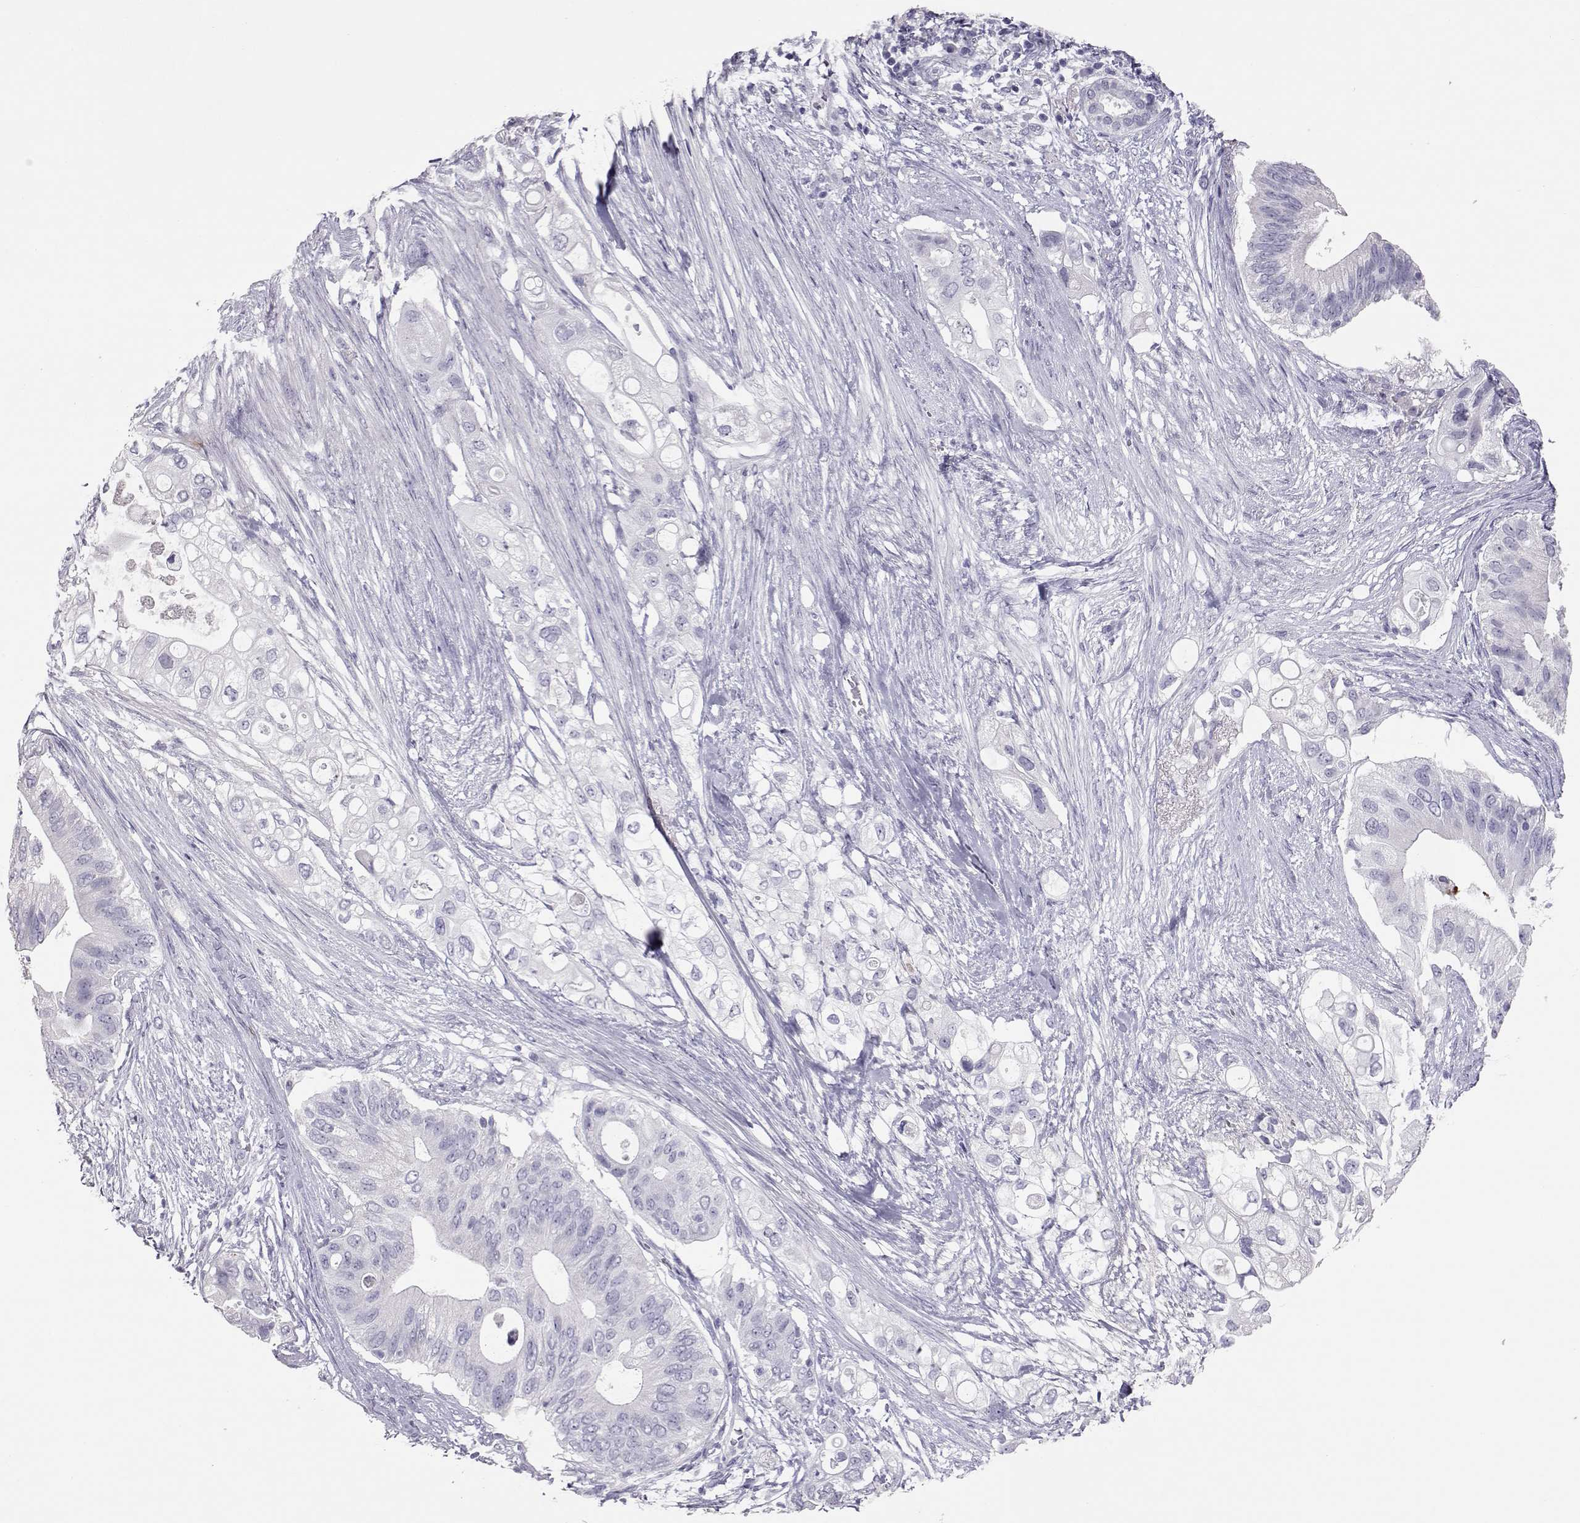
{"staining": {"intensity": "negative", "quantity": "none", "location": "none"}, "tissue": "pancreatic cancer", "cell_type": "Tumor cells", "image_type": "cancer", "snomed": [{"axis": "morphology", "description": "Adenocarcinoma, NOS"}, {"axis": "topography", "description": "Pancreas"}], "caption": "An IHC micrograph of pancreatic cancer is shown. There is no staining in tumor cells of pancreatic cancer.", "gene": "PMCH", "patient": {"sex": "female", "age": 72}}